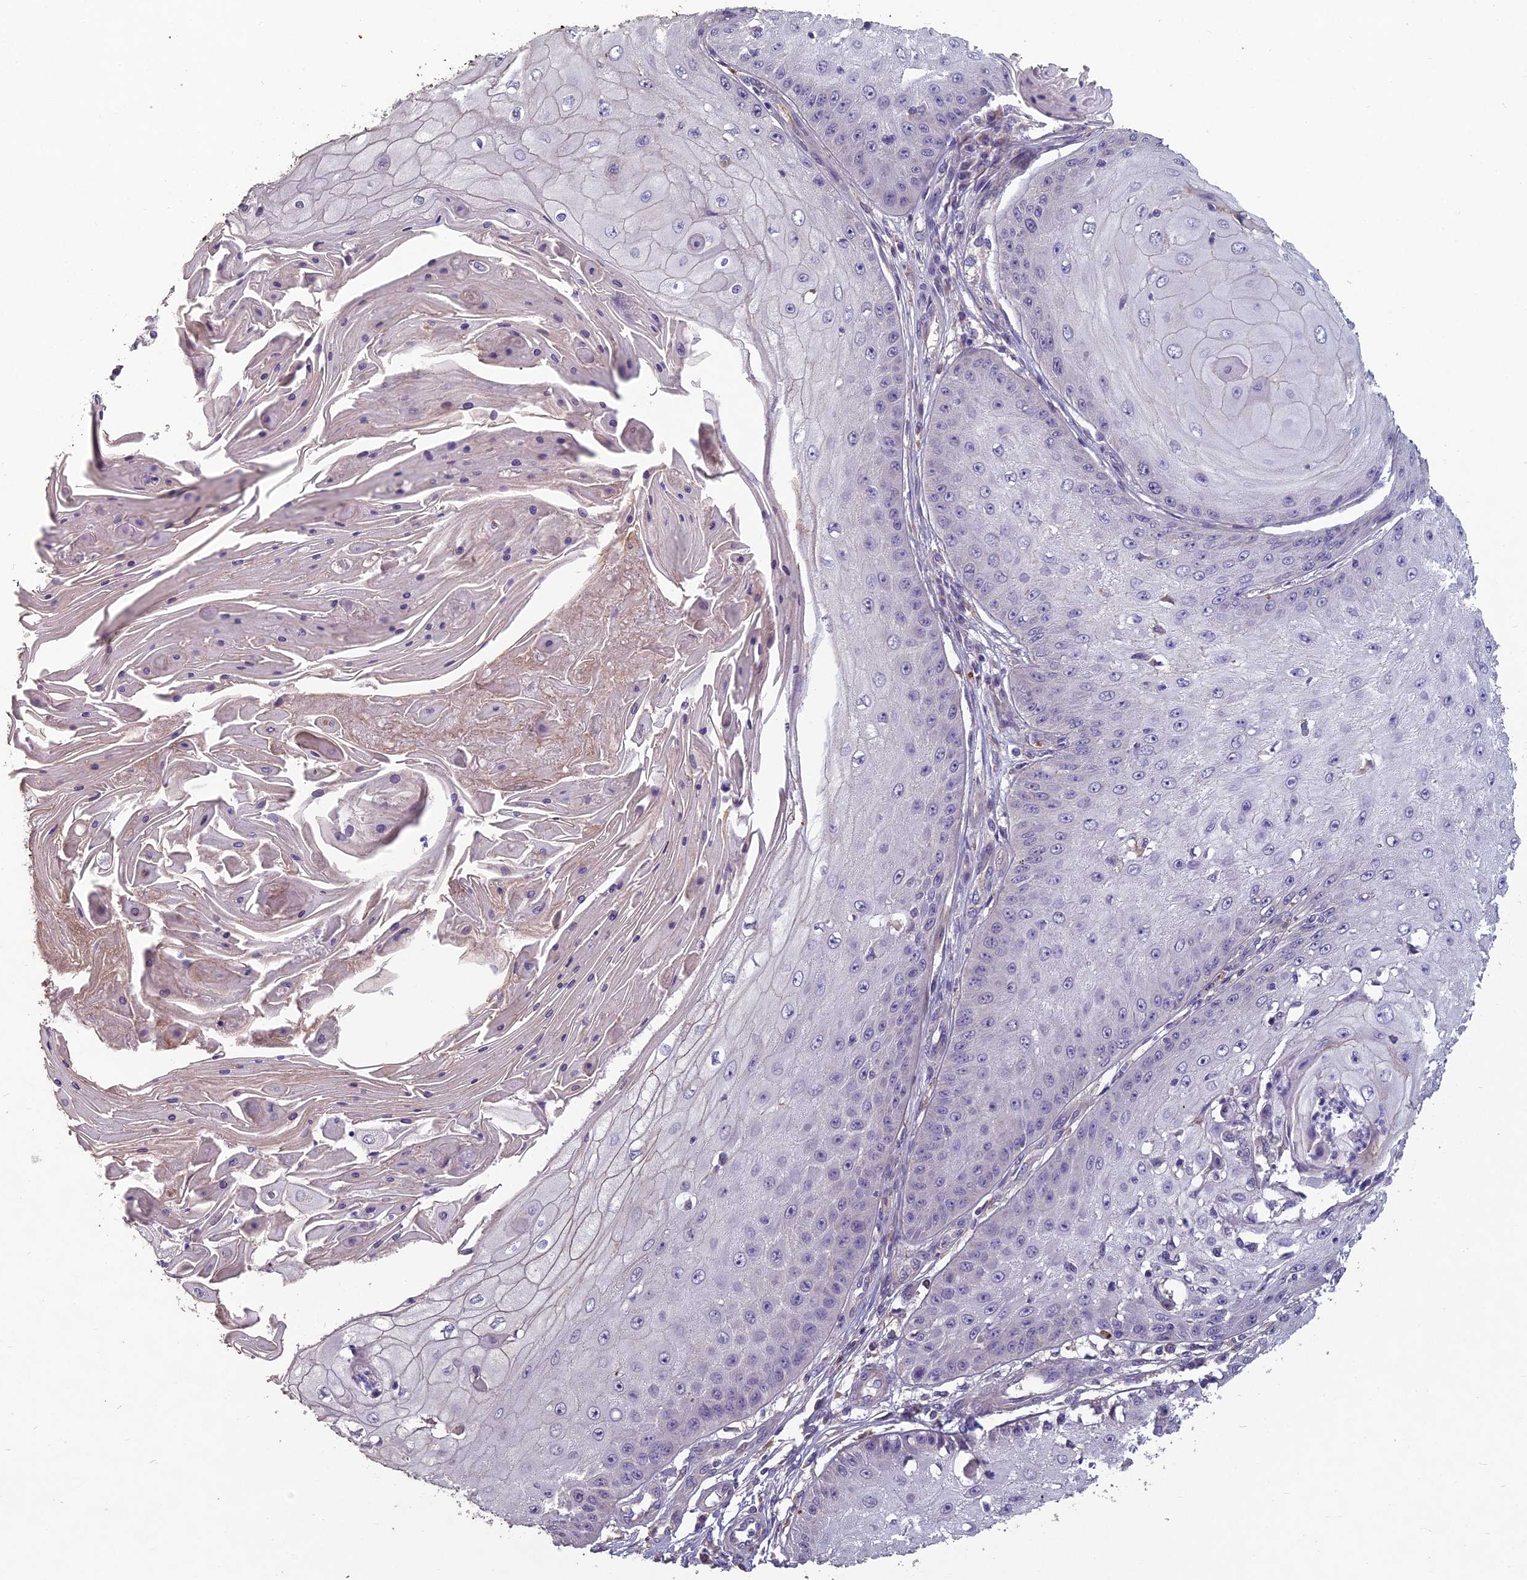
{"staining": {"intensity": "negative", "quantity": "none", "location": "none"}, "tissue": "skin cancer", "cell_type": "Tumor cells", "image_type": "cancer", "snomed": [{"axis": "morphology", "description": "Squamous cell carcinoma, NOS"}, {"axis": "topography", "description": "Skin"}], "caption": "An immunohistochemistry (IHC) photomicrograph of skin cancer is shown. There is no staining in tumor cells of skin cancer.", "gene": "CEACAM16", "patient": {"sex": "male", "age": 70}}